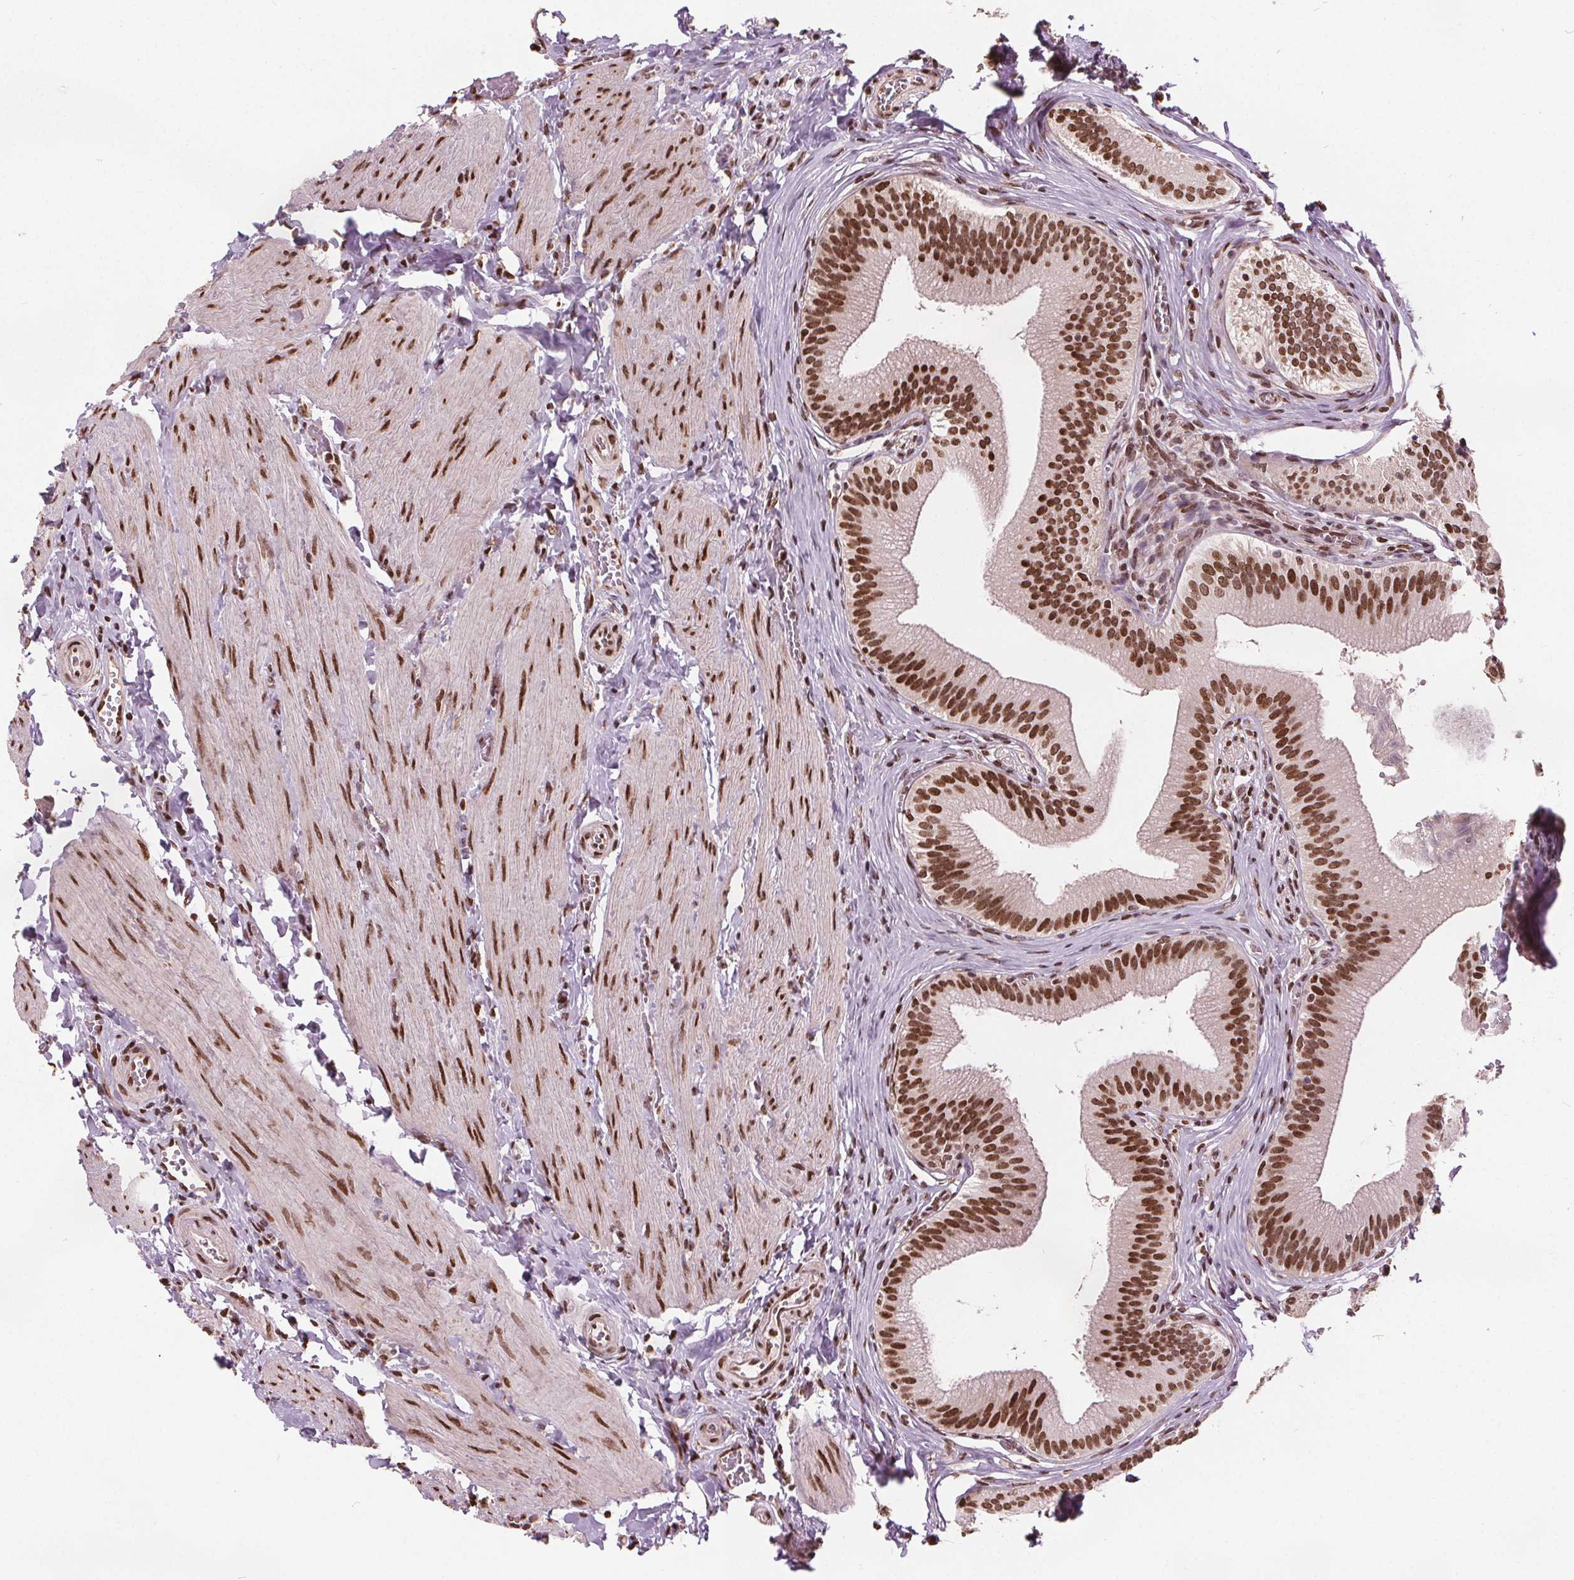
{"staining": {"intensity": "strong", "quantity": ">75%", "location": "nuclear"}, "tissue": "gallbladder", "cell_type": "Glandular cells", "image_type": "normal", "snomed": [{"axis": "morphology", "description": "Normal tissue, NOS"}, {"axis": "topography", "description": "Gallbladder"}], "caption": "DAB immunohistochemical staining of unremarkable gallbladder exhibits strong nuclear protein positivity in about >75% of glandular cells. Using DAB (brown) and hematoxylin (blue) stains, captured at high magnification using brightfield microscopy.", "gene": "ISLR2", "patient": {"sex": "male", "age": 17}}